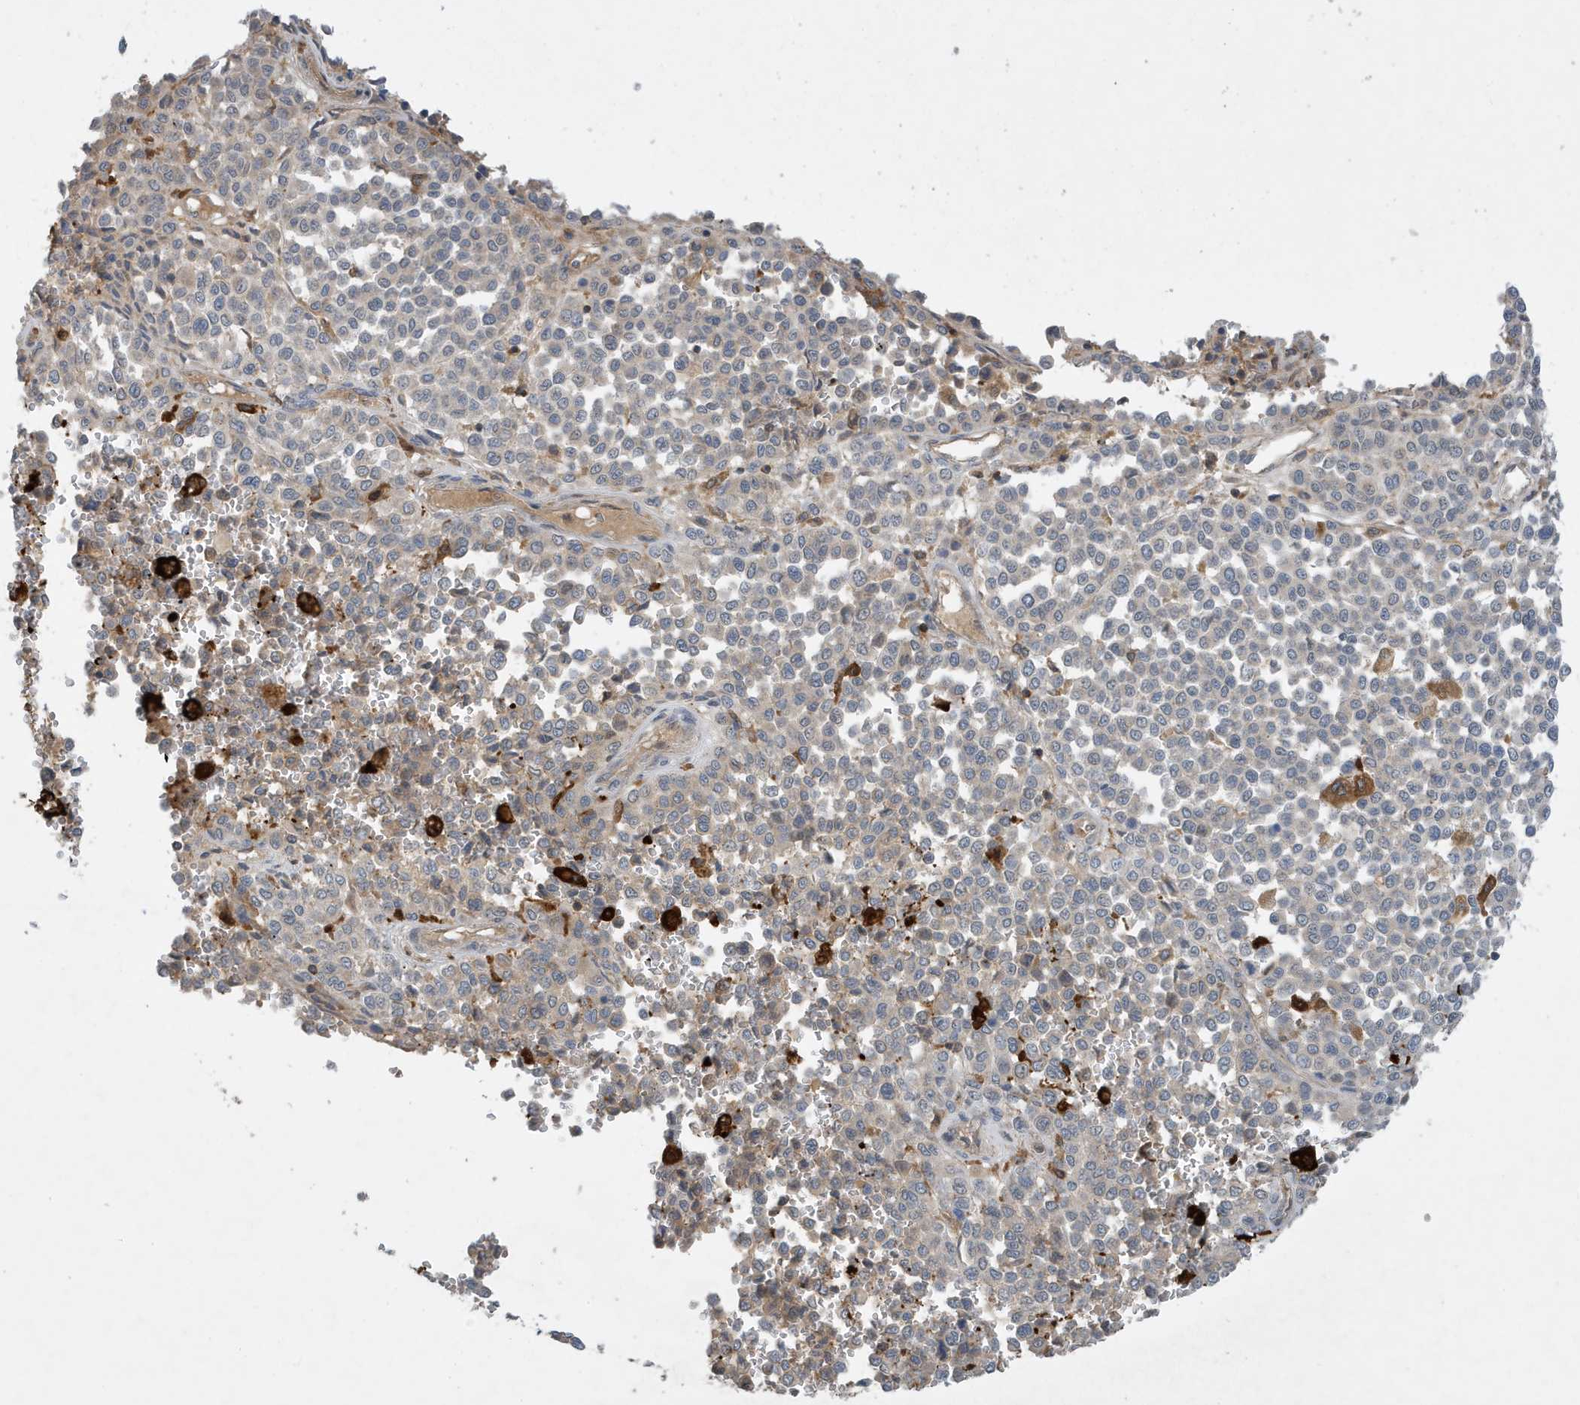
{"staining": {"intensity": "negative", "quantity": "none", "location": "none"}, "tissue": "melanoma", "cell_type": "Tumor cells", "image_type": "cancer", "snomed": [{"axis": "morphology", "description": "Malignant melanoma, Metastatic site"}, {"axis": "topography", "description": "Pancreas"}], "caption": "High power microscopy histopathology image of an IHC photomicrograph of malignant melanoma (metastatic site), revealing no significant expression in tumor cells.", "gene": "NSUN3", "patient": {"sex": "female", "age": 30}}